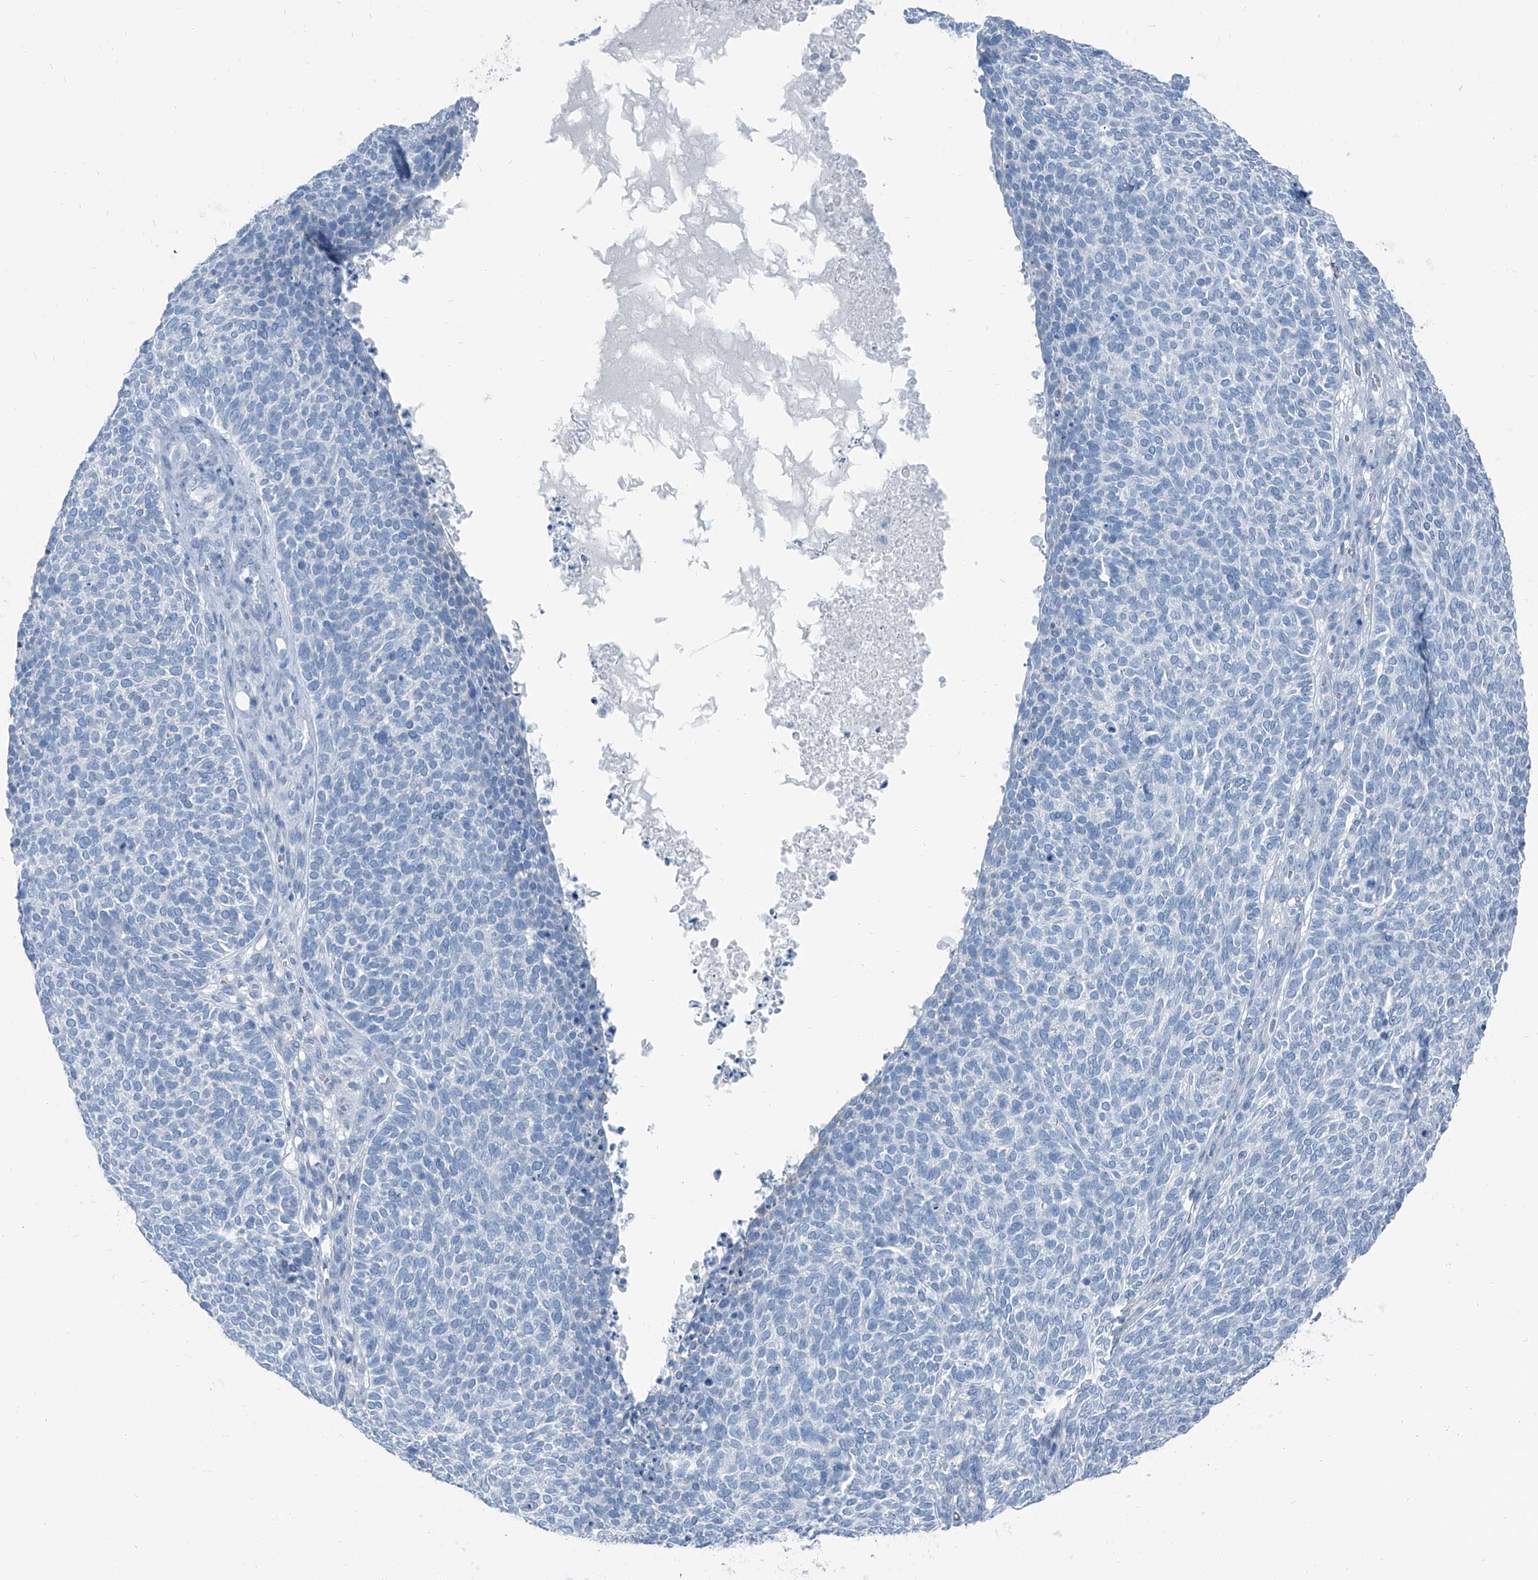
{"staining": {"intensity": "negative", "quantity": "none", "location": "none"}, "tissue": "skin cancer", "cell_type": "Tumor cells", "image_type": "cancer", "snomed": [{"axis": "morphology", "description": "Squamous cell carcinoma, NOS"}, {"axis": "topography", "description": "Skin"}], "caption": "Immunohistochemistry (IHC) of skin cancer (squamous cell carcinoma) shows no positivity in tumor cells.", "gene": "RGN", "patient": {"sex": "female", "age": 90}}